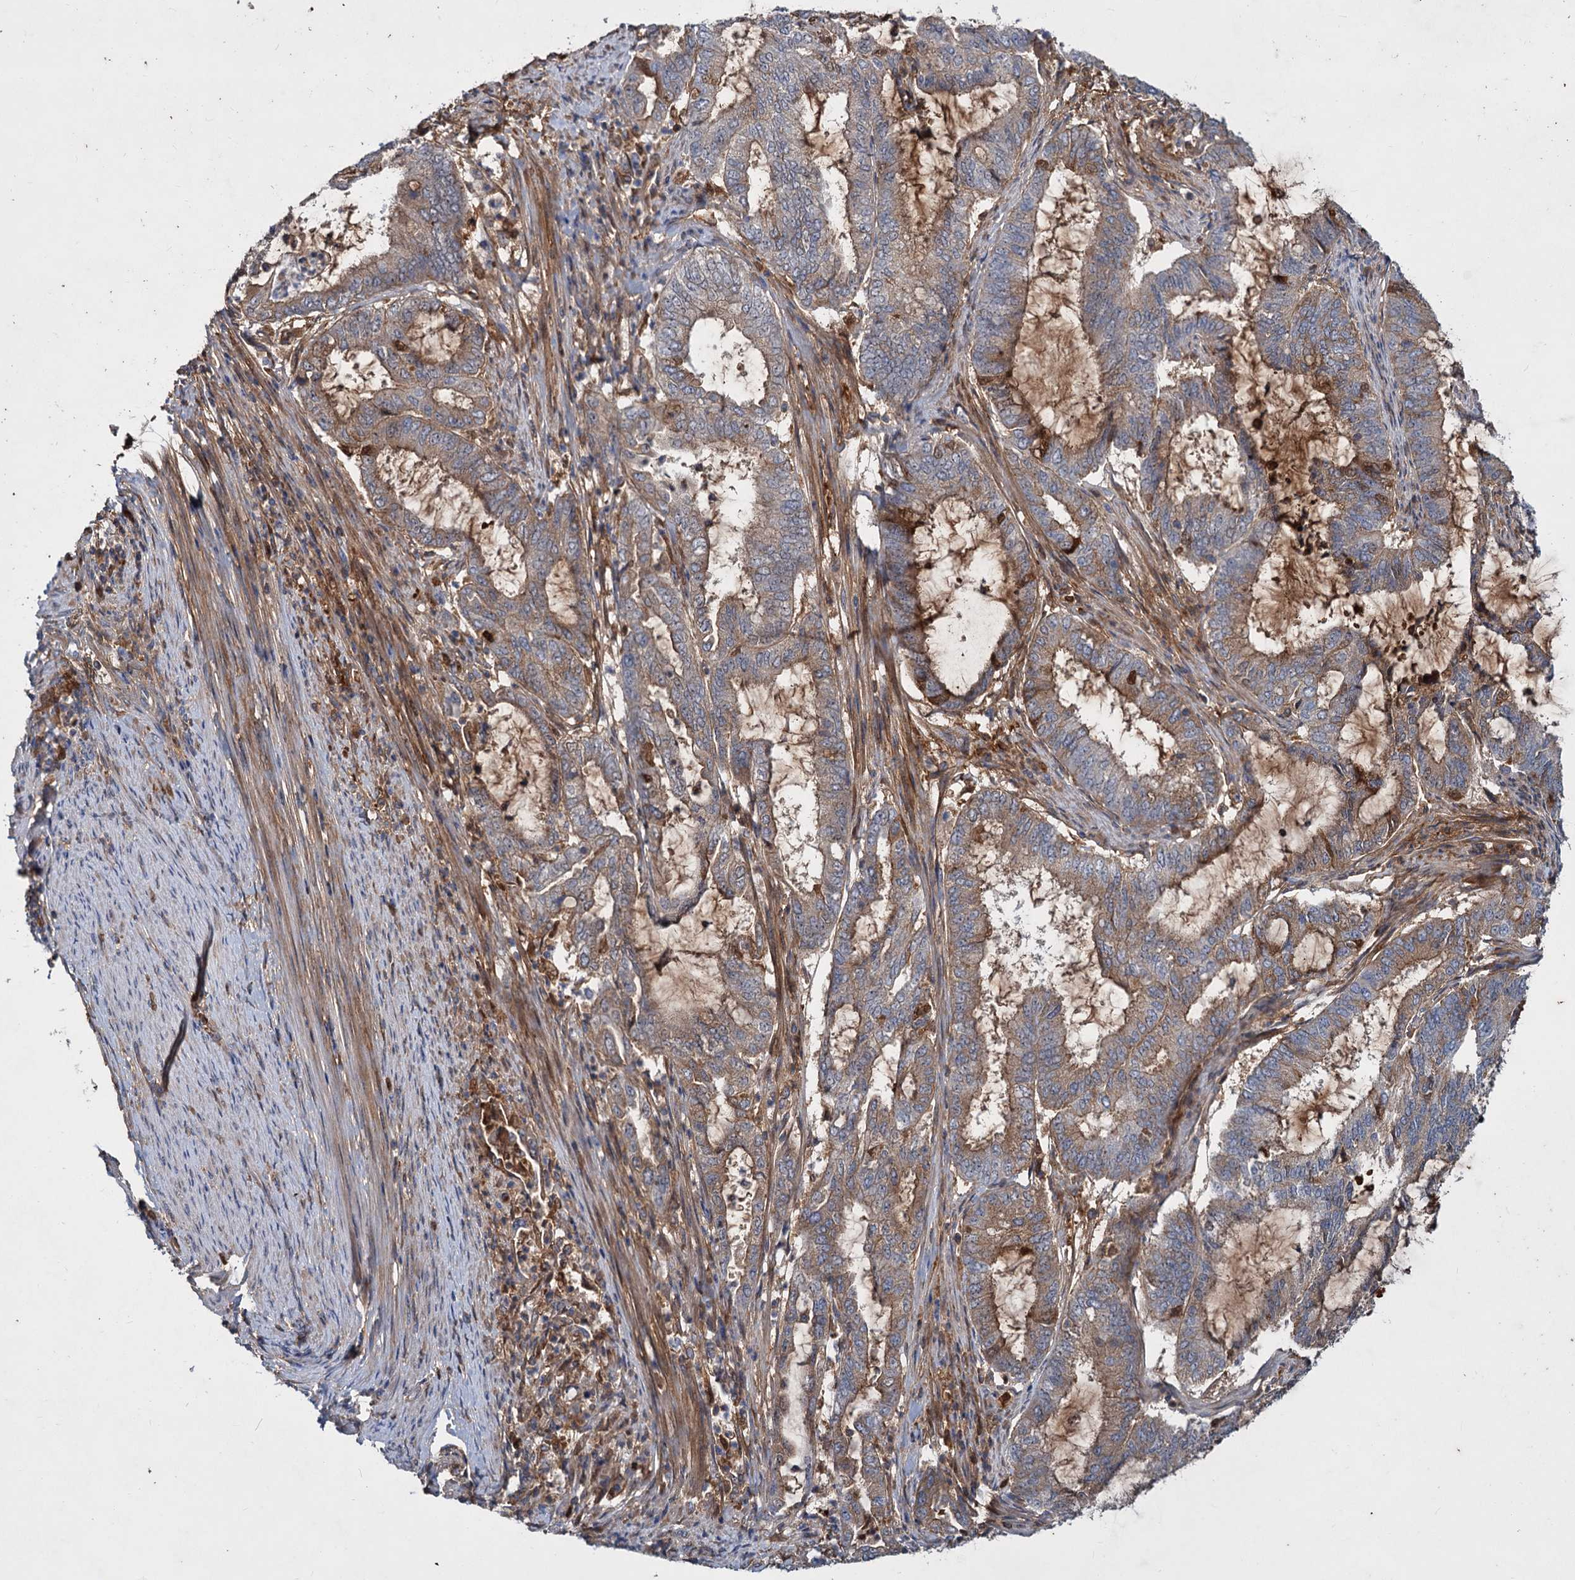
{"staining": {"intensity": "moderate", "quantity": "25%-75%", "location": "cytoplasmic/membranous"}, "tissue": "endometrial cancer", "cell_type": "Tumor cells", "image_type": "cancer", "snomed": [{"axis": "morphology", "description": "Adenocarcinoma, NOS"}, {"axis": "topography", "description": "Endometrium"}], "caption": "This micrograph displays immunohistochemistry (IHC) staining of endometrial adenocarcinoma, with medium moderate cytoplasmic/membranous staining in approximately 25%-75% of tumor cells.", "gene": "CHRD", "patient": {"sex": "female", "age": 51}}